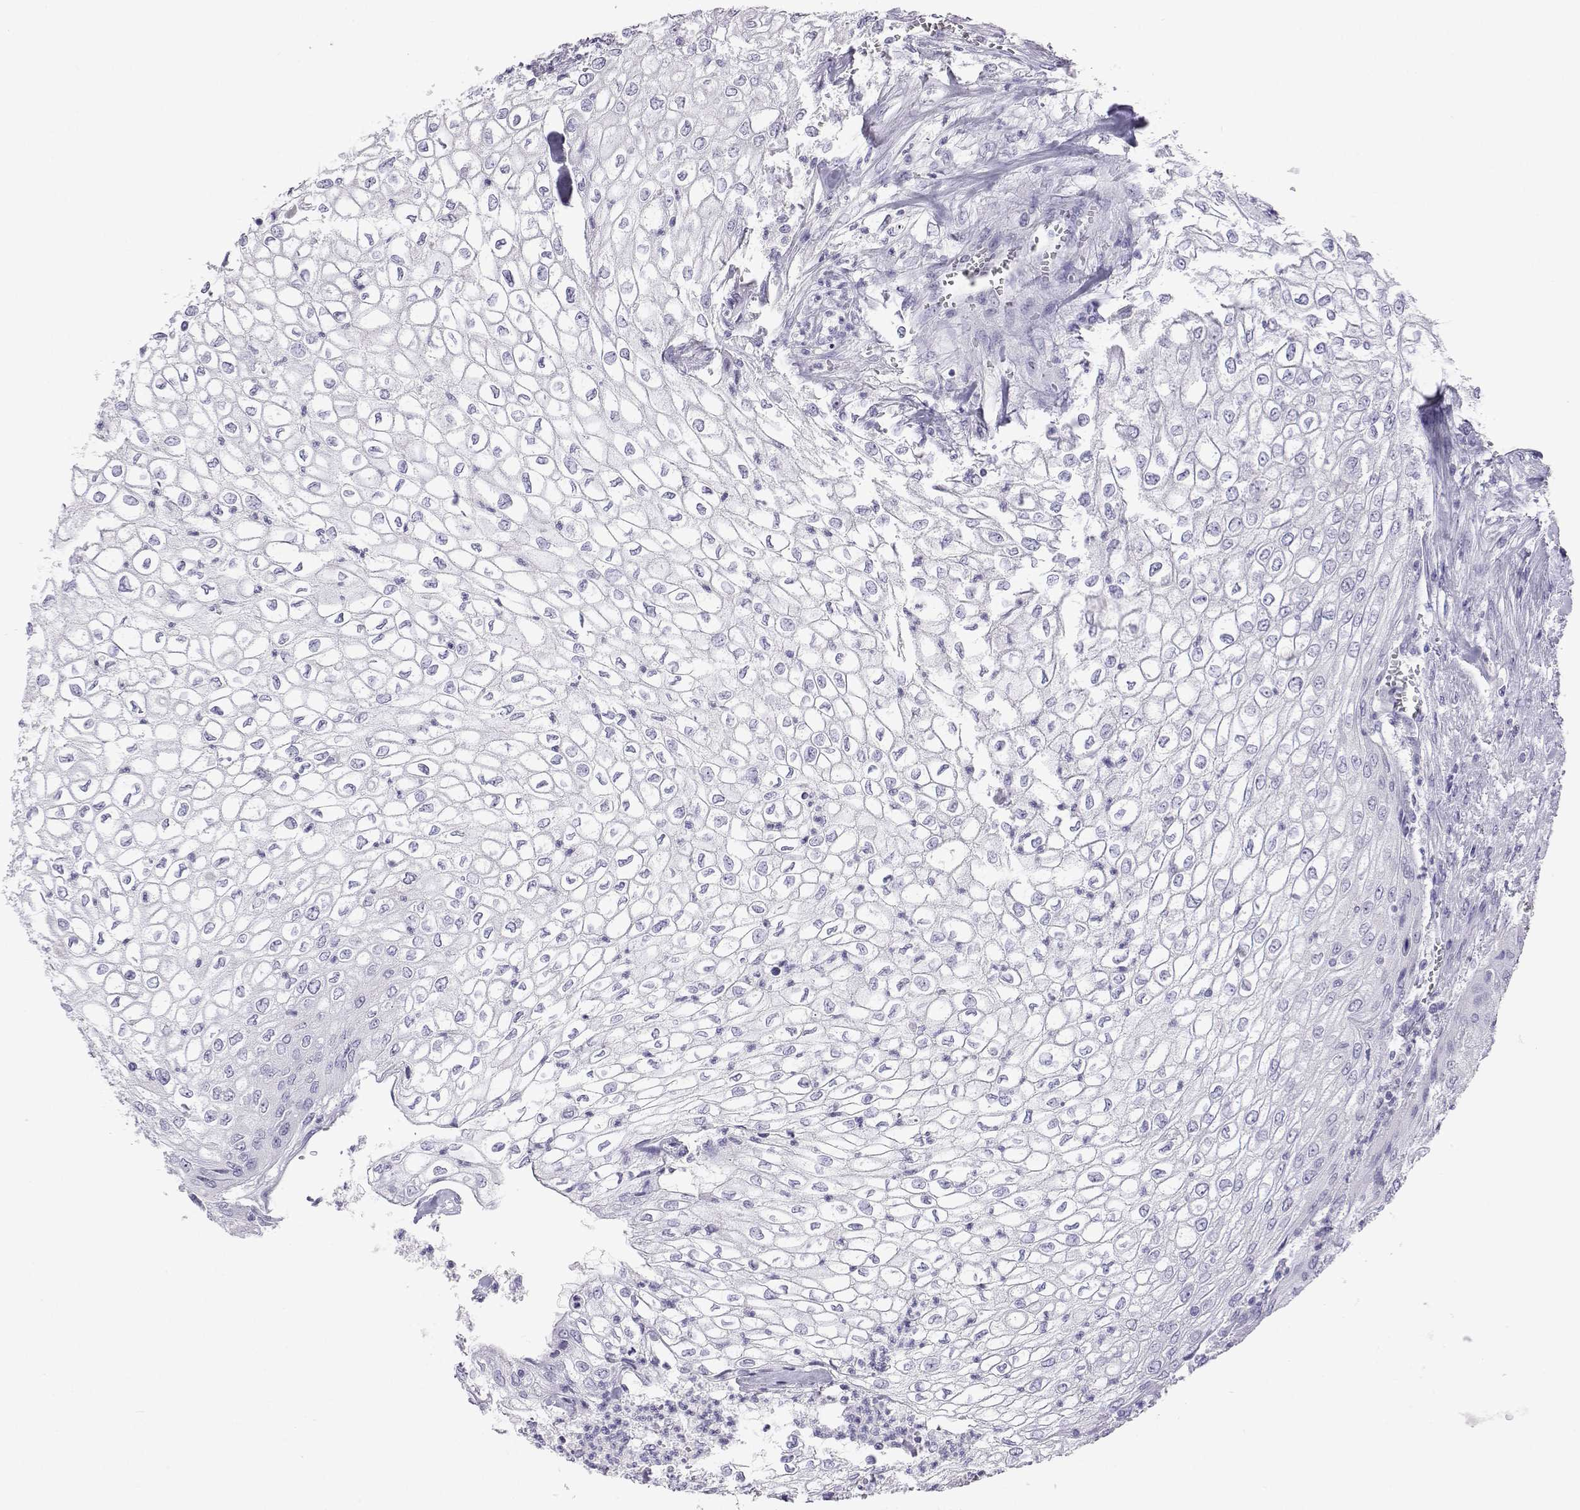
{"staining": {"intensity": "negative", "quantity": "none", "location": "none"}, "tissue": "urothelial cancer", "cell_type": "Tumor cells", "image_type": "cancer", "snomed": [{"axis": "morphology", "description": "Urothelial carcinoma, High grade"}, {"axis": "topography", "description": "Urinary bladder"}], "caption": "This photomicrograph is of urothelial carcinoma (high-grade) stained with immunohistochemistry (IHC) to label a protein in brown with the nuclei are counter-stained blue. There is no positivity in tumor cells. The staining was performed using DAB to visualize the protein expression in brown, while the nuclei were stained in blue with hematoxylin (Magnification: 20x).", "gene": "PLIN4", "patient": {"sex": "male", "age": 62}}